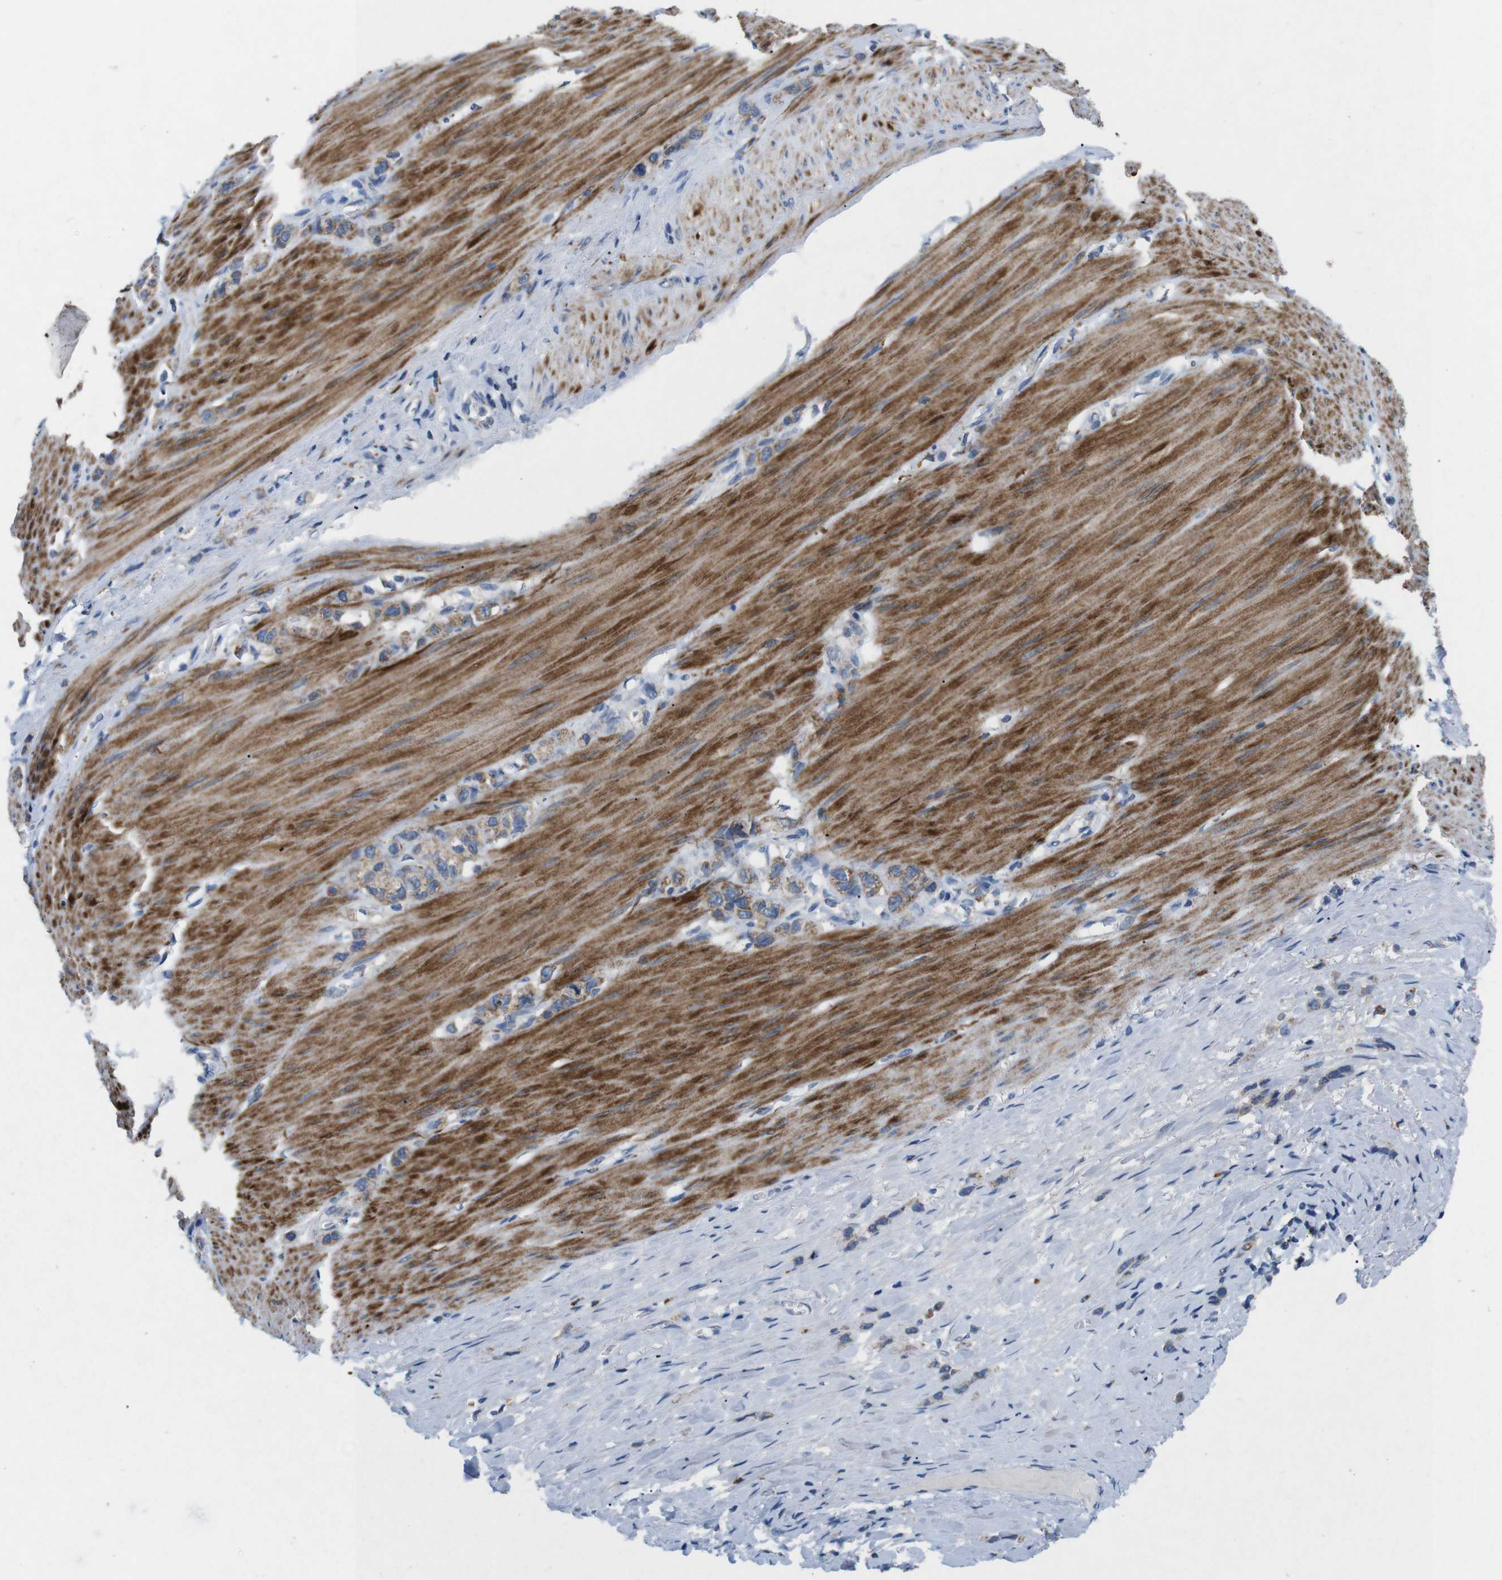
{"staining": {"intensity": "moderate", "quantity": ">75%", "location": "cytoplasmic/membranous"}, "tissue": "stomach cancer", "cell_type": "Tumor cells", "image_type": "cancer", "snomed": [{"axis": "morphology", "description": "Normal tissue, NOS"}, {"axis": "morphology", "description": "Adenocarcinoma, NOS"}, {"axis": "morphology", "description": "Adenocarcinoma, High grade"}, {"axis": "topography", "description": "Stomach, upper"}, {"axis": "topography", "description": "Stomach"}], "caption": "Brown immunohistochemical staining in human stomach adenocarcinoma demonstrates moderate cytoplasmic/membranous expression in approximately >75% of tumor cells. The protein of interest is shown in brown color, while the nuclei are stained blue.", "gene": "F2RL1", "patient": {"sex": "female", "age": 65}}